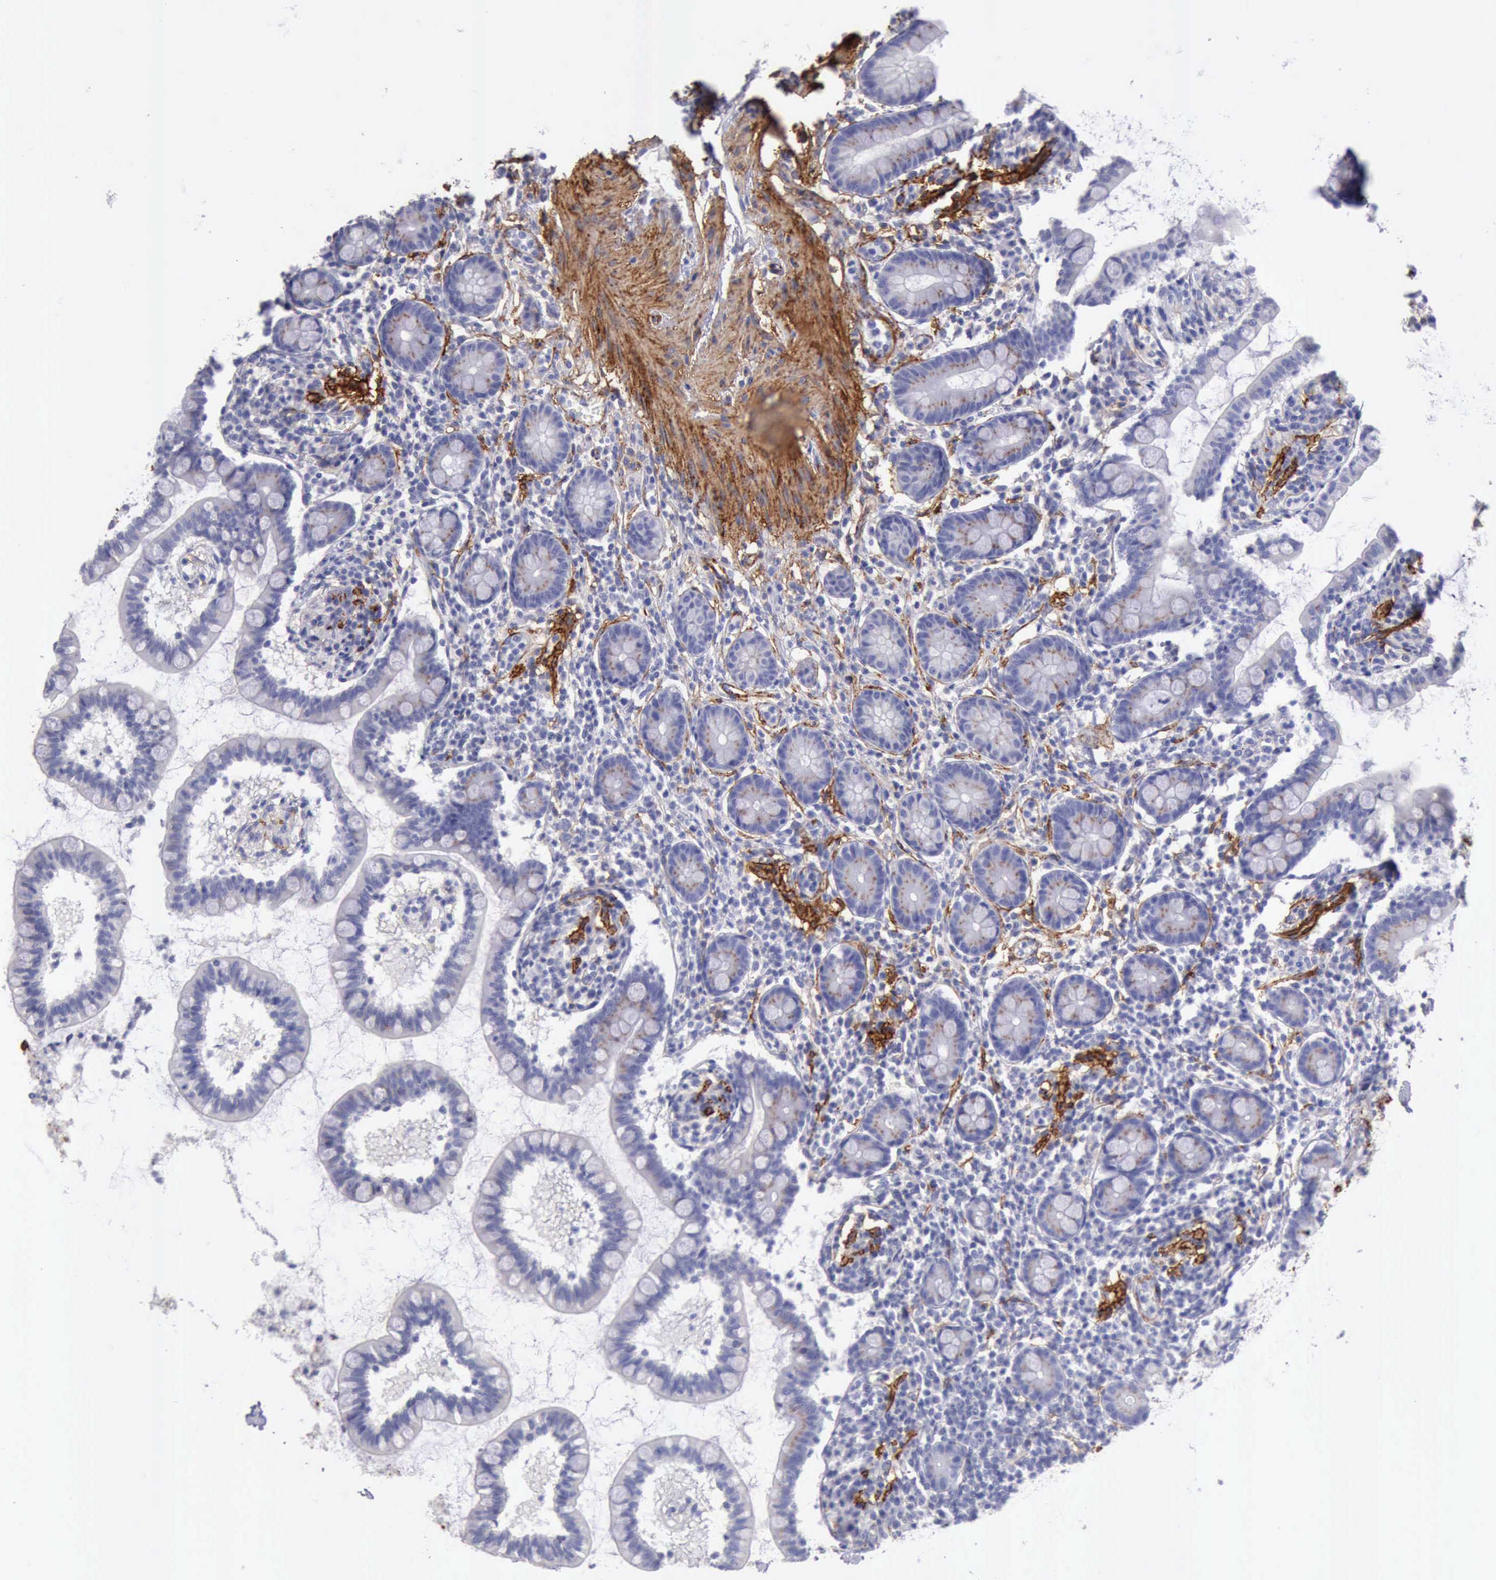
{"staining": {"intensity": "moderate", "quantity": "25%-75%", "location": "cytoplasmic/membranous"}, "tissue": "small intestine", "cell_type": "Glandular cells", "image_type": "normal", "snomed": [{"axis": "morphology", "description": "Normal tissue, NOS"}, {"axis": "topography", "description": "Small intestine"}], "caption": "Immunohistochemical staining of normal human small intestine shows medium levels of moderate cytoplasmic/membranous positivity in approximately 25%-75% of glandular cells.", "gene": "AOC3", "patient": {"sex": "female", "age": 61}}